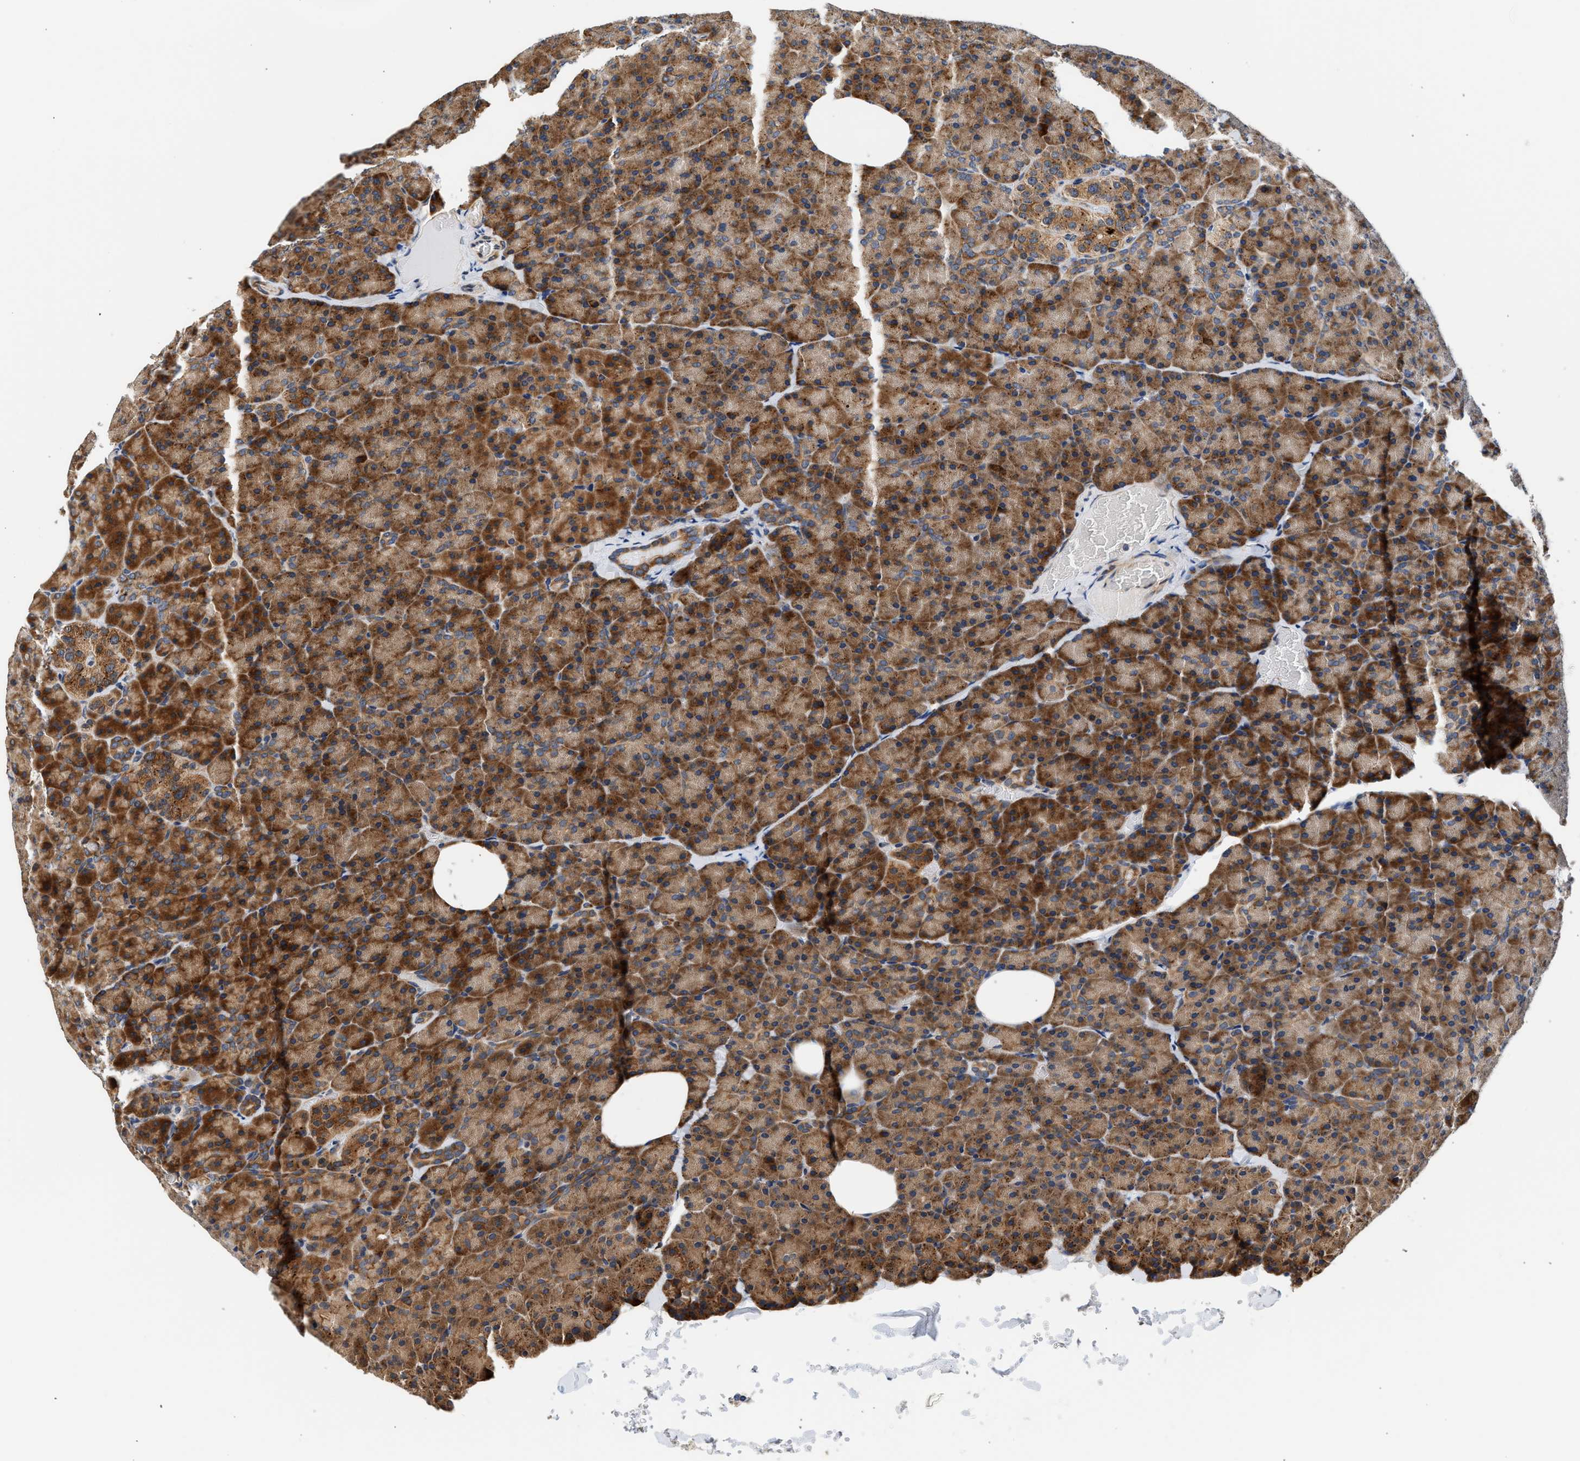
{"staining": {"intensity": "strong", "quantity": "25%-75%", "location": "cytoplasmic/membranous"}, "tissue": "pancreas", "cell_type": "Exocrine glandular cells", "image_type": "normal", "snomed": [{"axis": "morphology", "description": "Normal tissue, NOS"}, {"axis": "topography", "description": "Pancreas"}], "caption": "Strong cytoplasmic/membranous protein expression is present in about 25%-75% of exocrine glandular cells in pancreas.", "gene": "POLG2", "patient": {"sex": "female", "age": 35}}